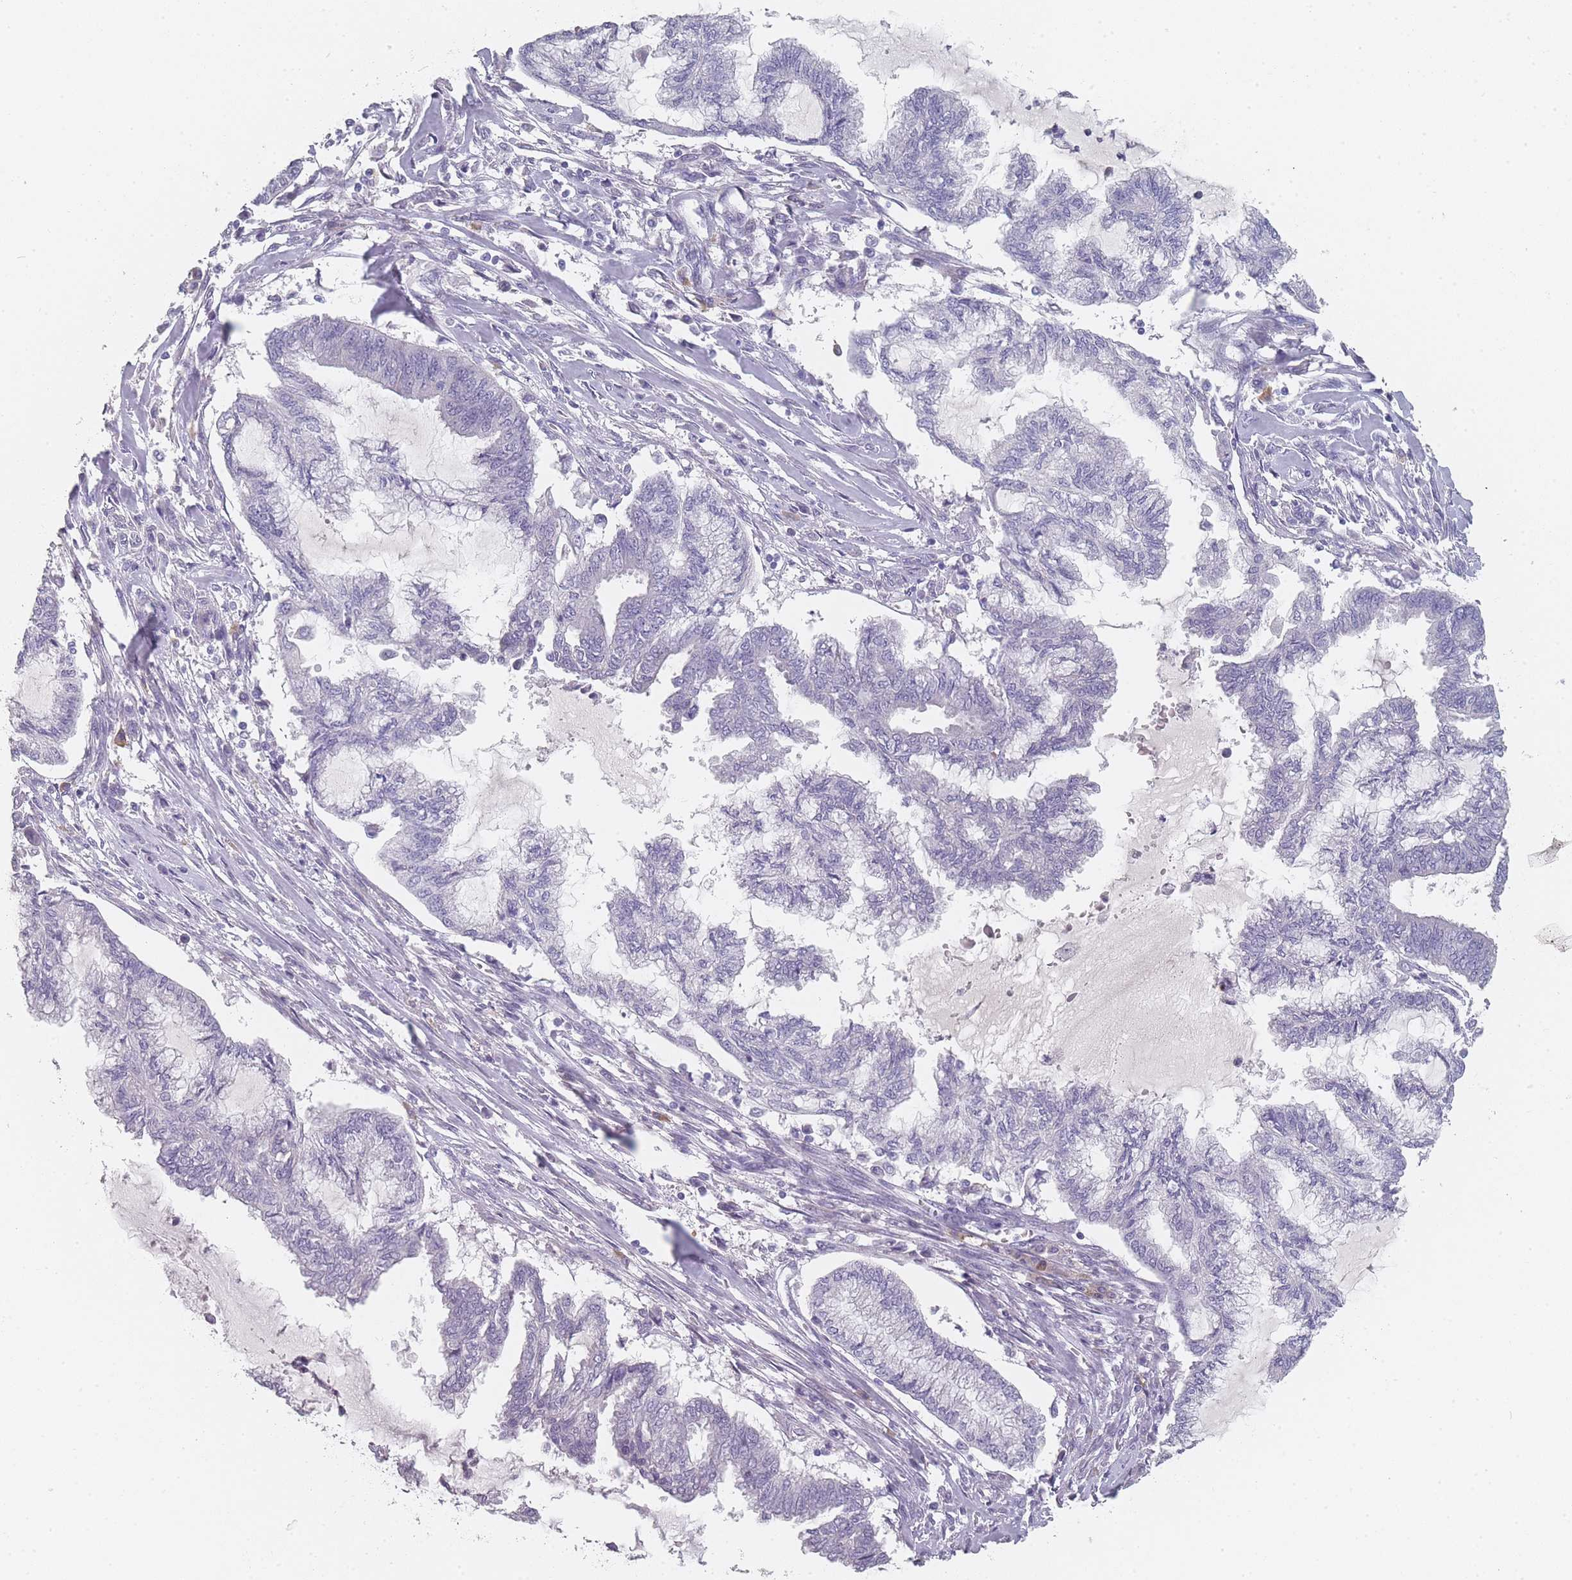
{"staining": {"intensity": "negative", "quantity": "none", "location": "none"}, "tissue": "endometrial cancer", "cell_type": "Tumor cells", "image_type": "cancer", "snomed": [{"axis": "morphology", "description": "Adenocarcinoma, NOS"}, {"axis": "topography", "description": "Endometrium"}], "caption": "This is an IHC micrograph of endometrial cancer (adenocarcinoma). There is no positivity in tumor cells.", "gene": "SLC35E4", "patient": {"sex": "female", "age": 86}}